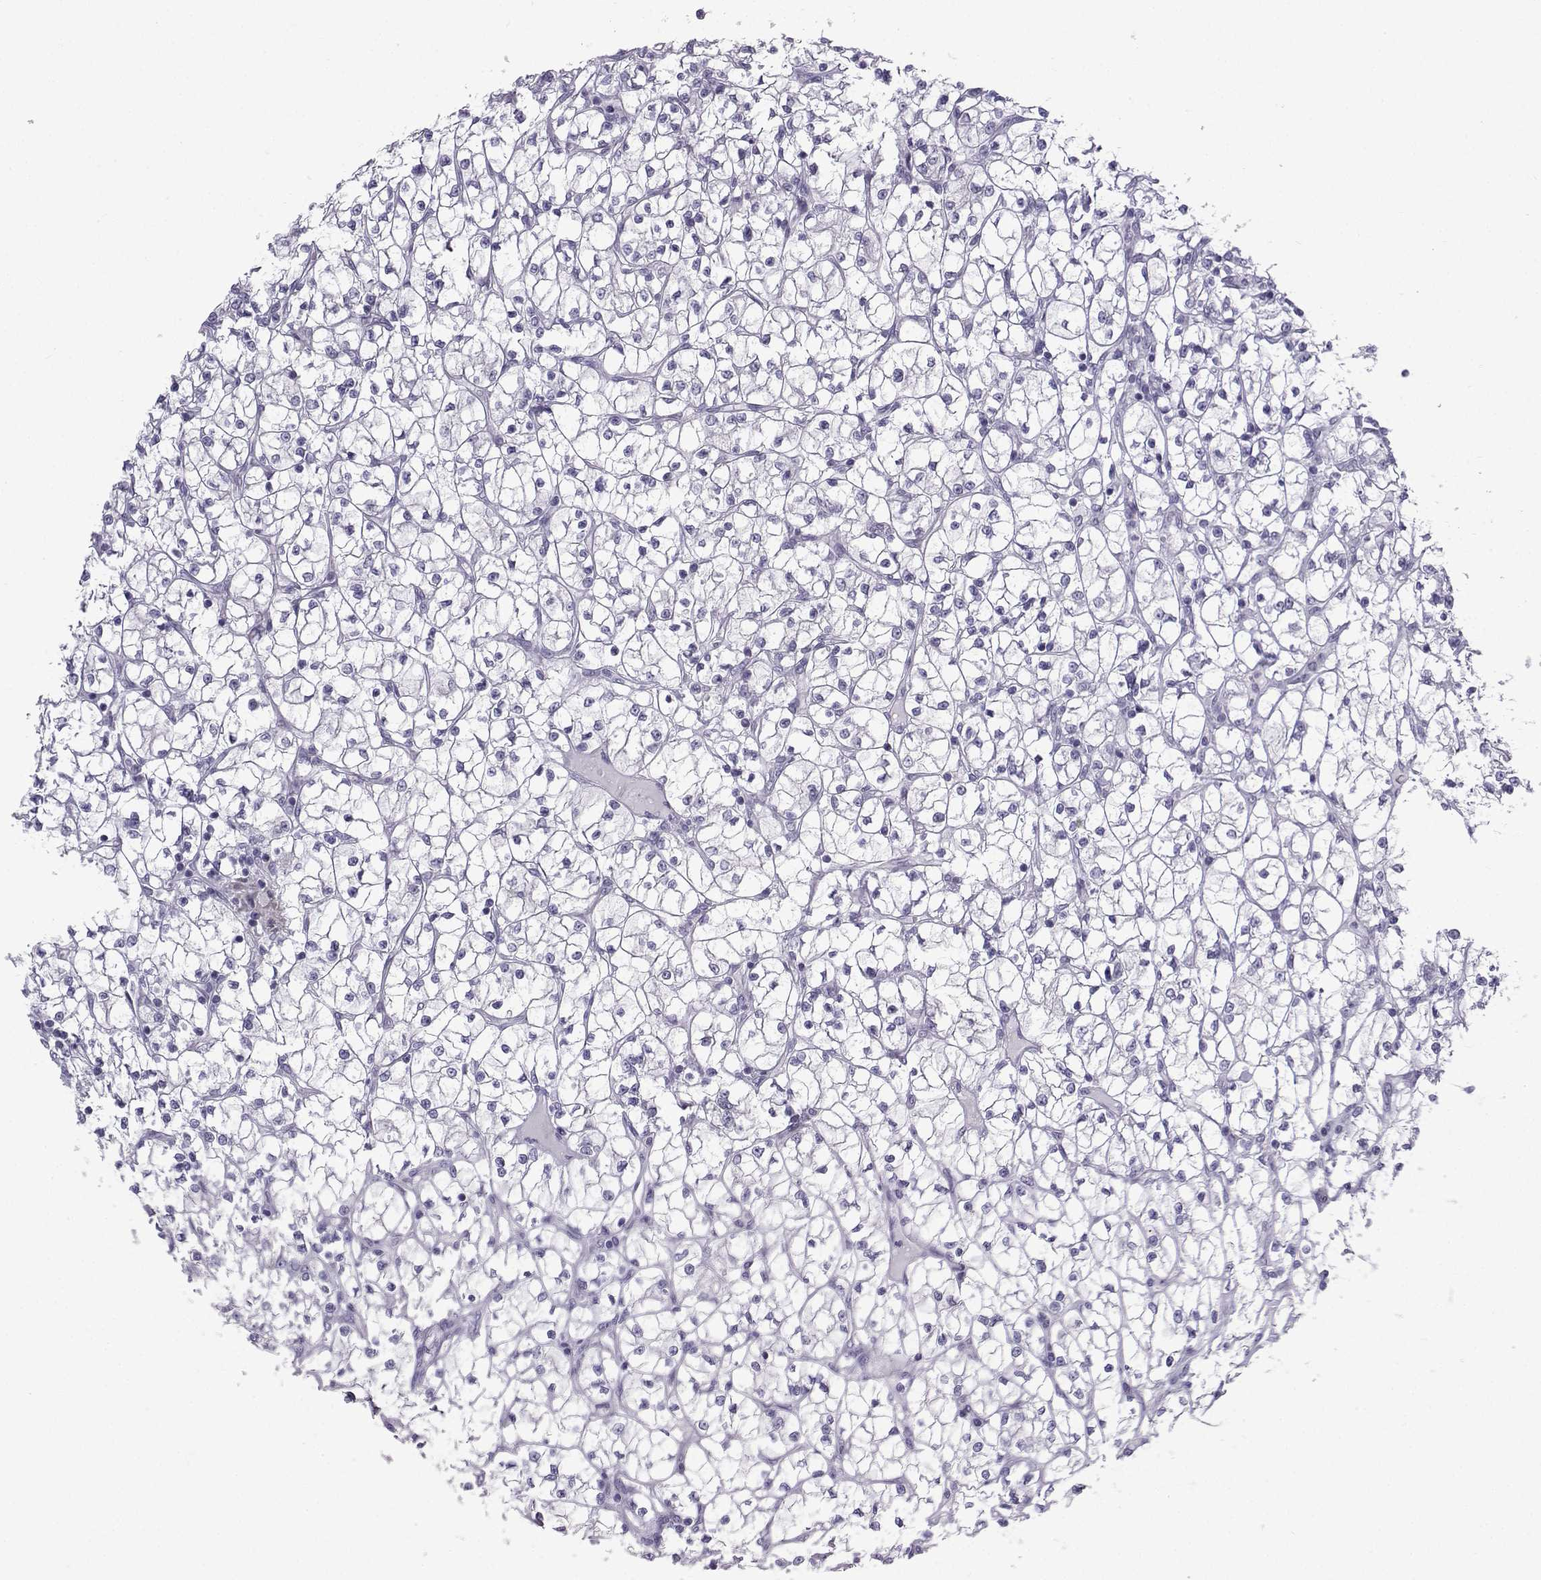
{"staining": {"intensity": "negative", "quantity": "none", "location": "none"}, "tissue": "renal cancer", "cell_type": "Tumor cells", "image_type": "cancer", "snomed": [{"axis": "morphology", "description": "Adenocarcinoma, NOS"}, {"axis": "topography", "description": "Kidney"}], "caption": "Renal cancer was stained to show a protein in brown. There is no significant positivity in tumor cells.", "gene": "CFAP53", "patient": {"sex": "female", "age": 64}}